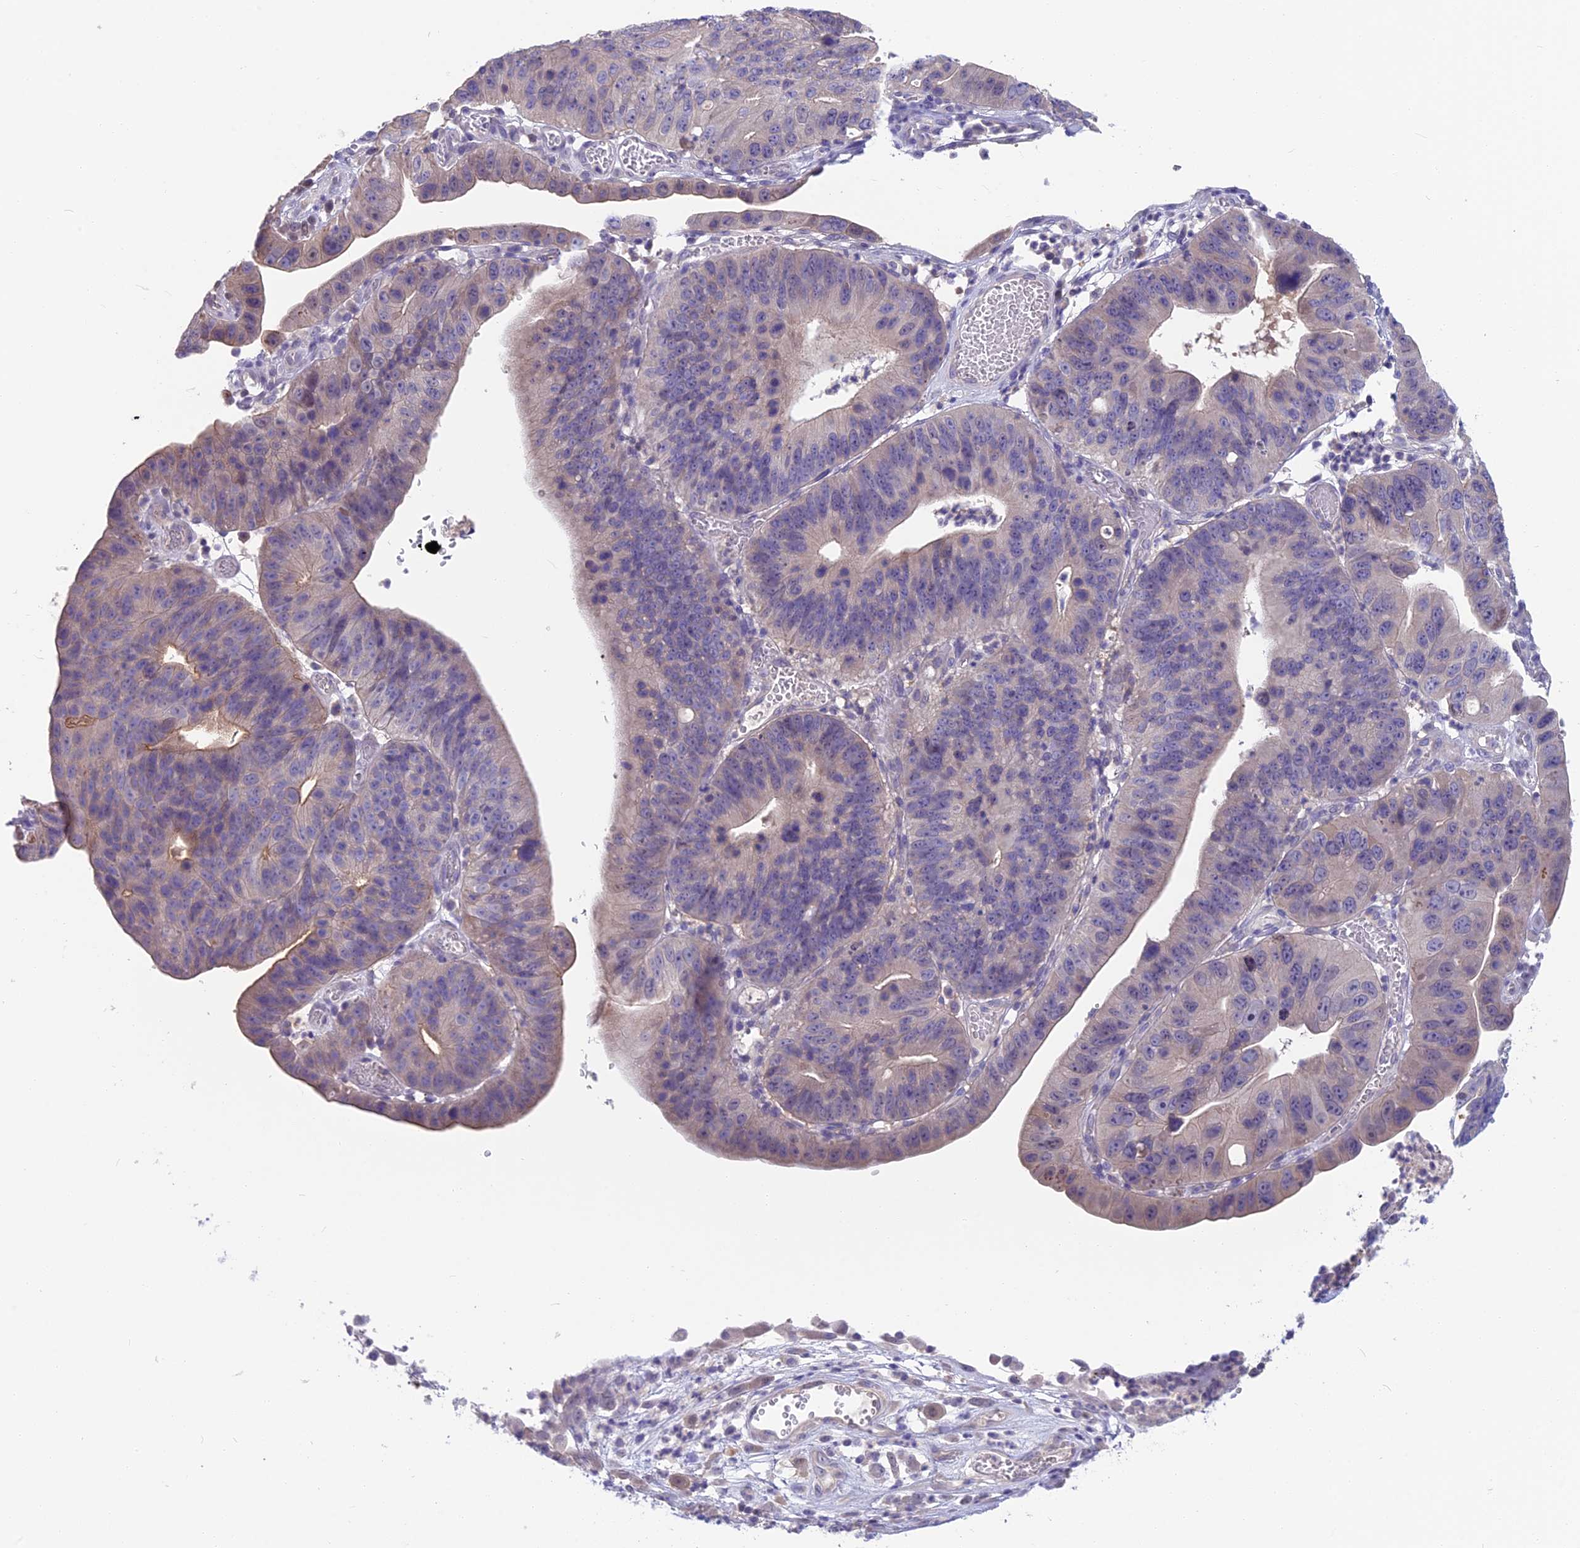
{"staining": {"intensity": "weak", "quantity": "<25%", "location": "cytoplasmic/membranous"}, "tissue": "stomach cancer", "cell_type": "Tumor cells", "image_type": "cancer", "snomed": [{"axis": "morphology", "description": "Adenocarcinoma, NOS"}, {"axis": "topography", "description": "Stomach"}], "caption": "This is an immunohistochemistry micrograph of adenocarcinoma (stomach). There is no staining in tumor cells.", "gene": "SNAP91", "patient": {"sex": "male", "age": 59}}